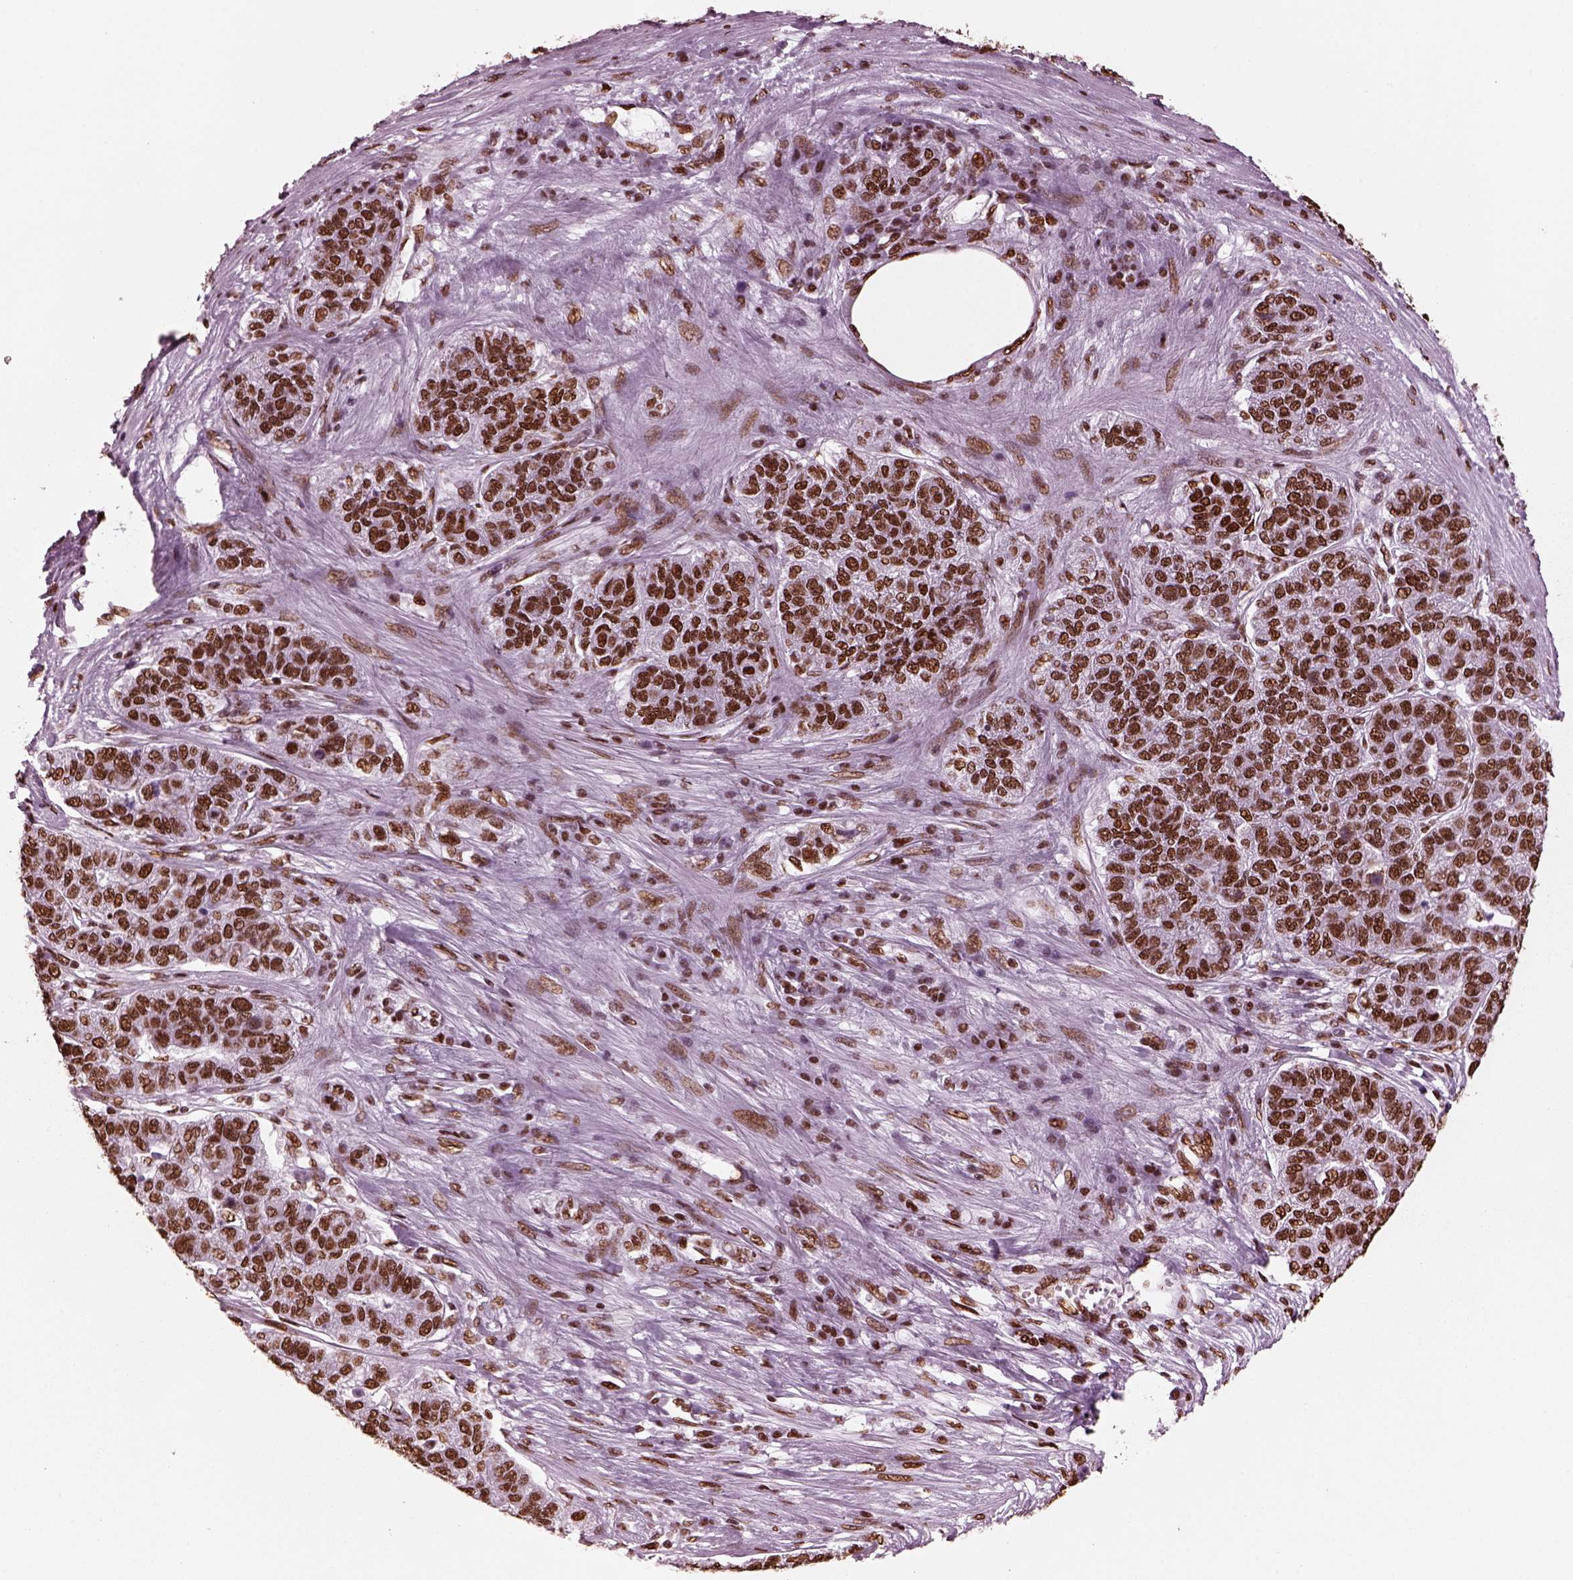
{"staining": {"intensity": "strong", "quantity": ">75%", "location": "nuclear"}, "tissue": "pancreatic cancer", "cell_type": "Tumor cells", "image_type": "cancer", "snomed": [{"axis": "morphology", "description": "Adenocarcinoma, NOS"}, {"axis": "topography", "description": "Pancreas"}], "caption": "A micrograph of pancreatic adenocarcinoma stained for a protein demonstrates strong nuclear brown staining in tumor cells. Using DAB (3,3'-diaminobenzidine) (brown) and hematoxylin (blue) stains, captured at high magnification using brightfield microscopy.", "gene": "CBFA2T3", "patient": {"sex": "female", "age": 61}}